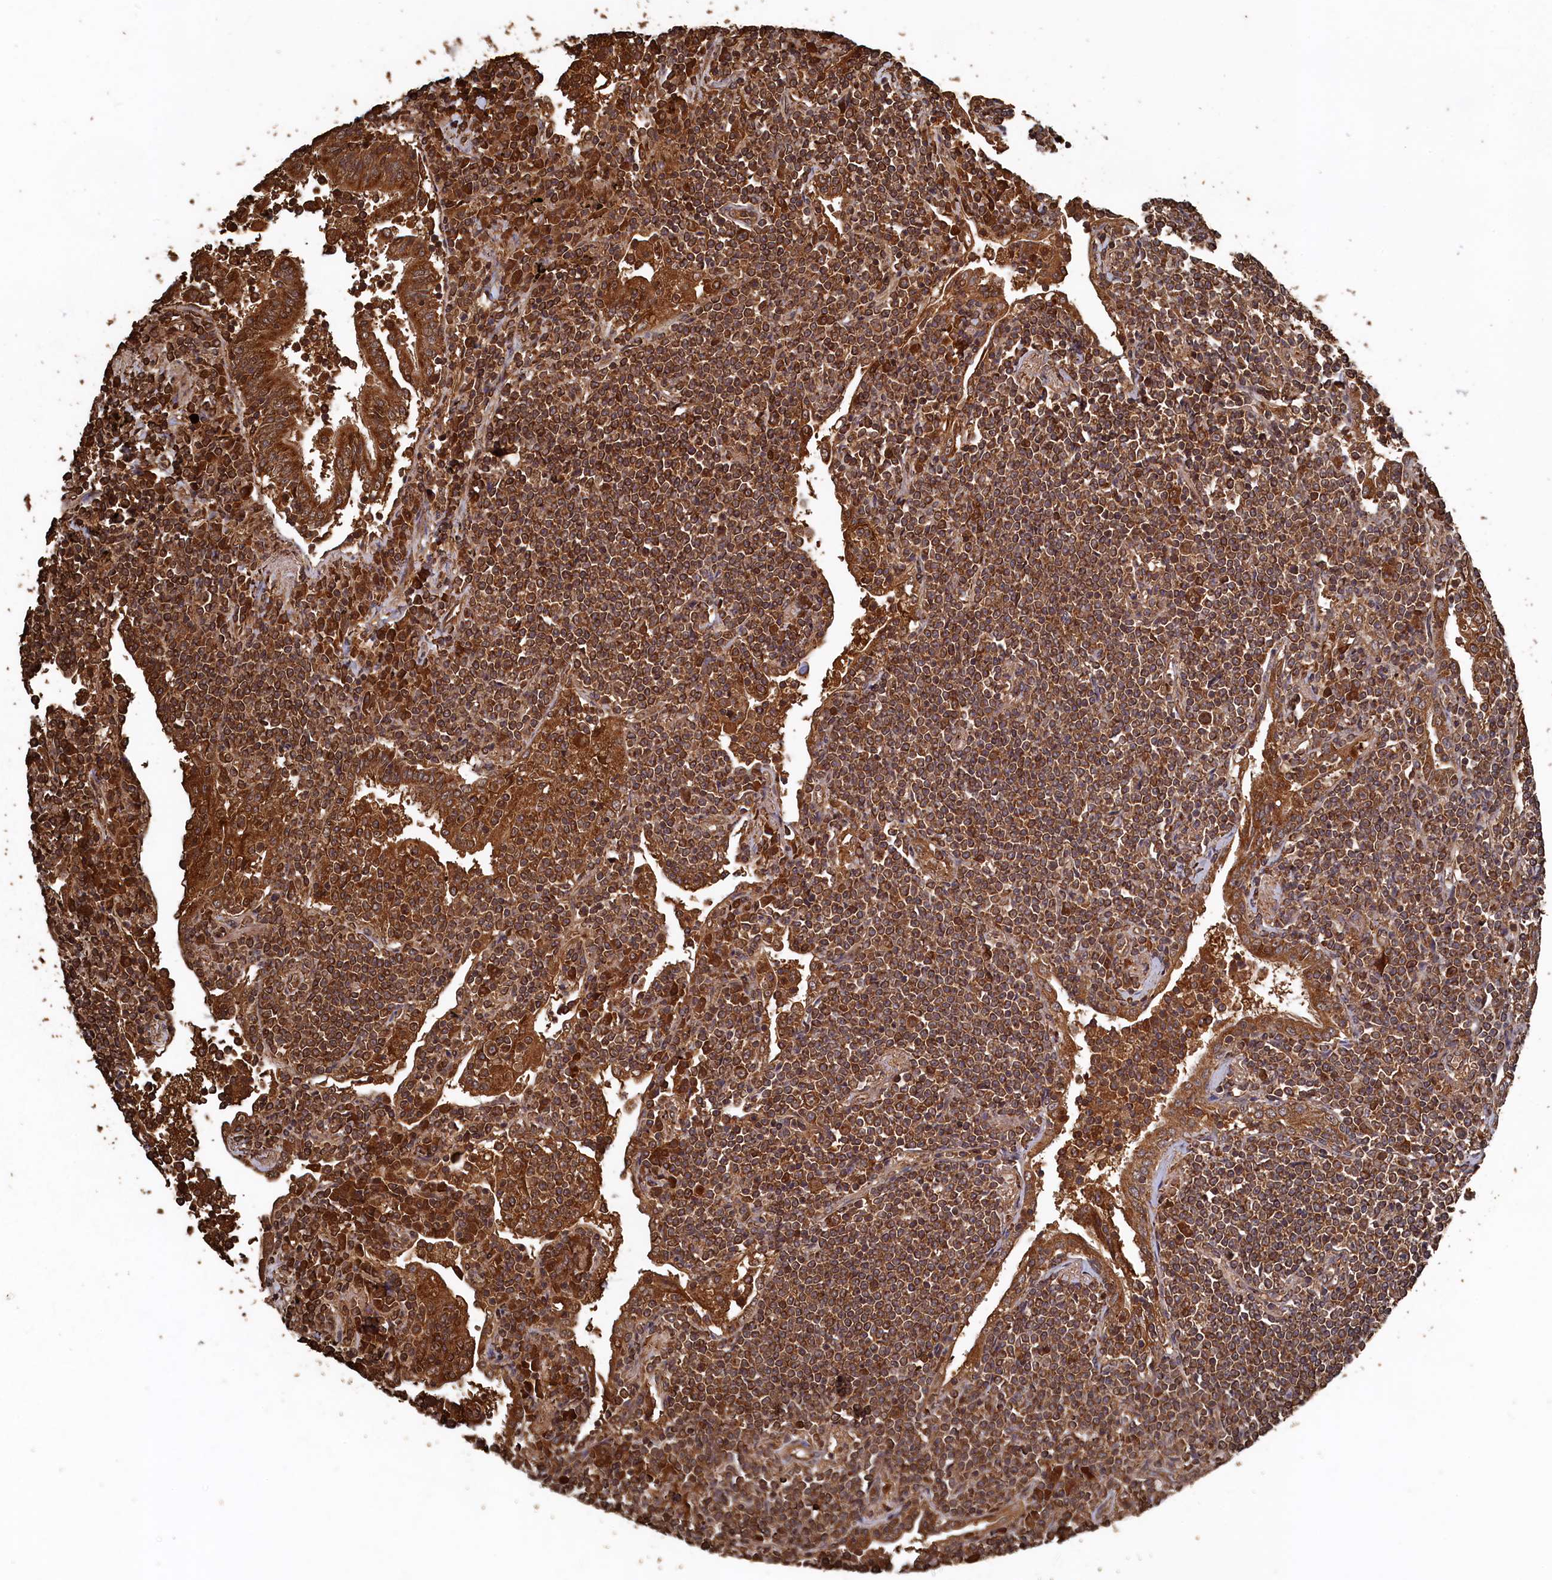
{"staining": {"intensity": "strong", "quantity": ">75%", "location": "cytoplasmic/membranous"}, "tissue": "lymphoma", "cell_type": "Tumor cells", "image_type": "cancer", "snomed": [{"axis": "morphology", "description": "Malignant lymphoma, non-Hodgkin's type, Low grade"}, {"axis": "topography", "description": "Lung"}], "caption": "Protein analysis of malignant lymphoma, non-Hodgkin's type (low-grade) tissue reveals strong cytoplasmic/membranous staining in approximately >75% of tumor cells. Immunohistochemistry (ihc) stains the protein in brown and the nuclei are stained blue.", "gene": "SNX33", "patient": {"sex": "female", "age": 71}}